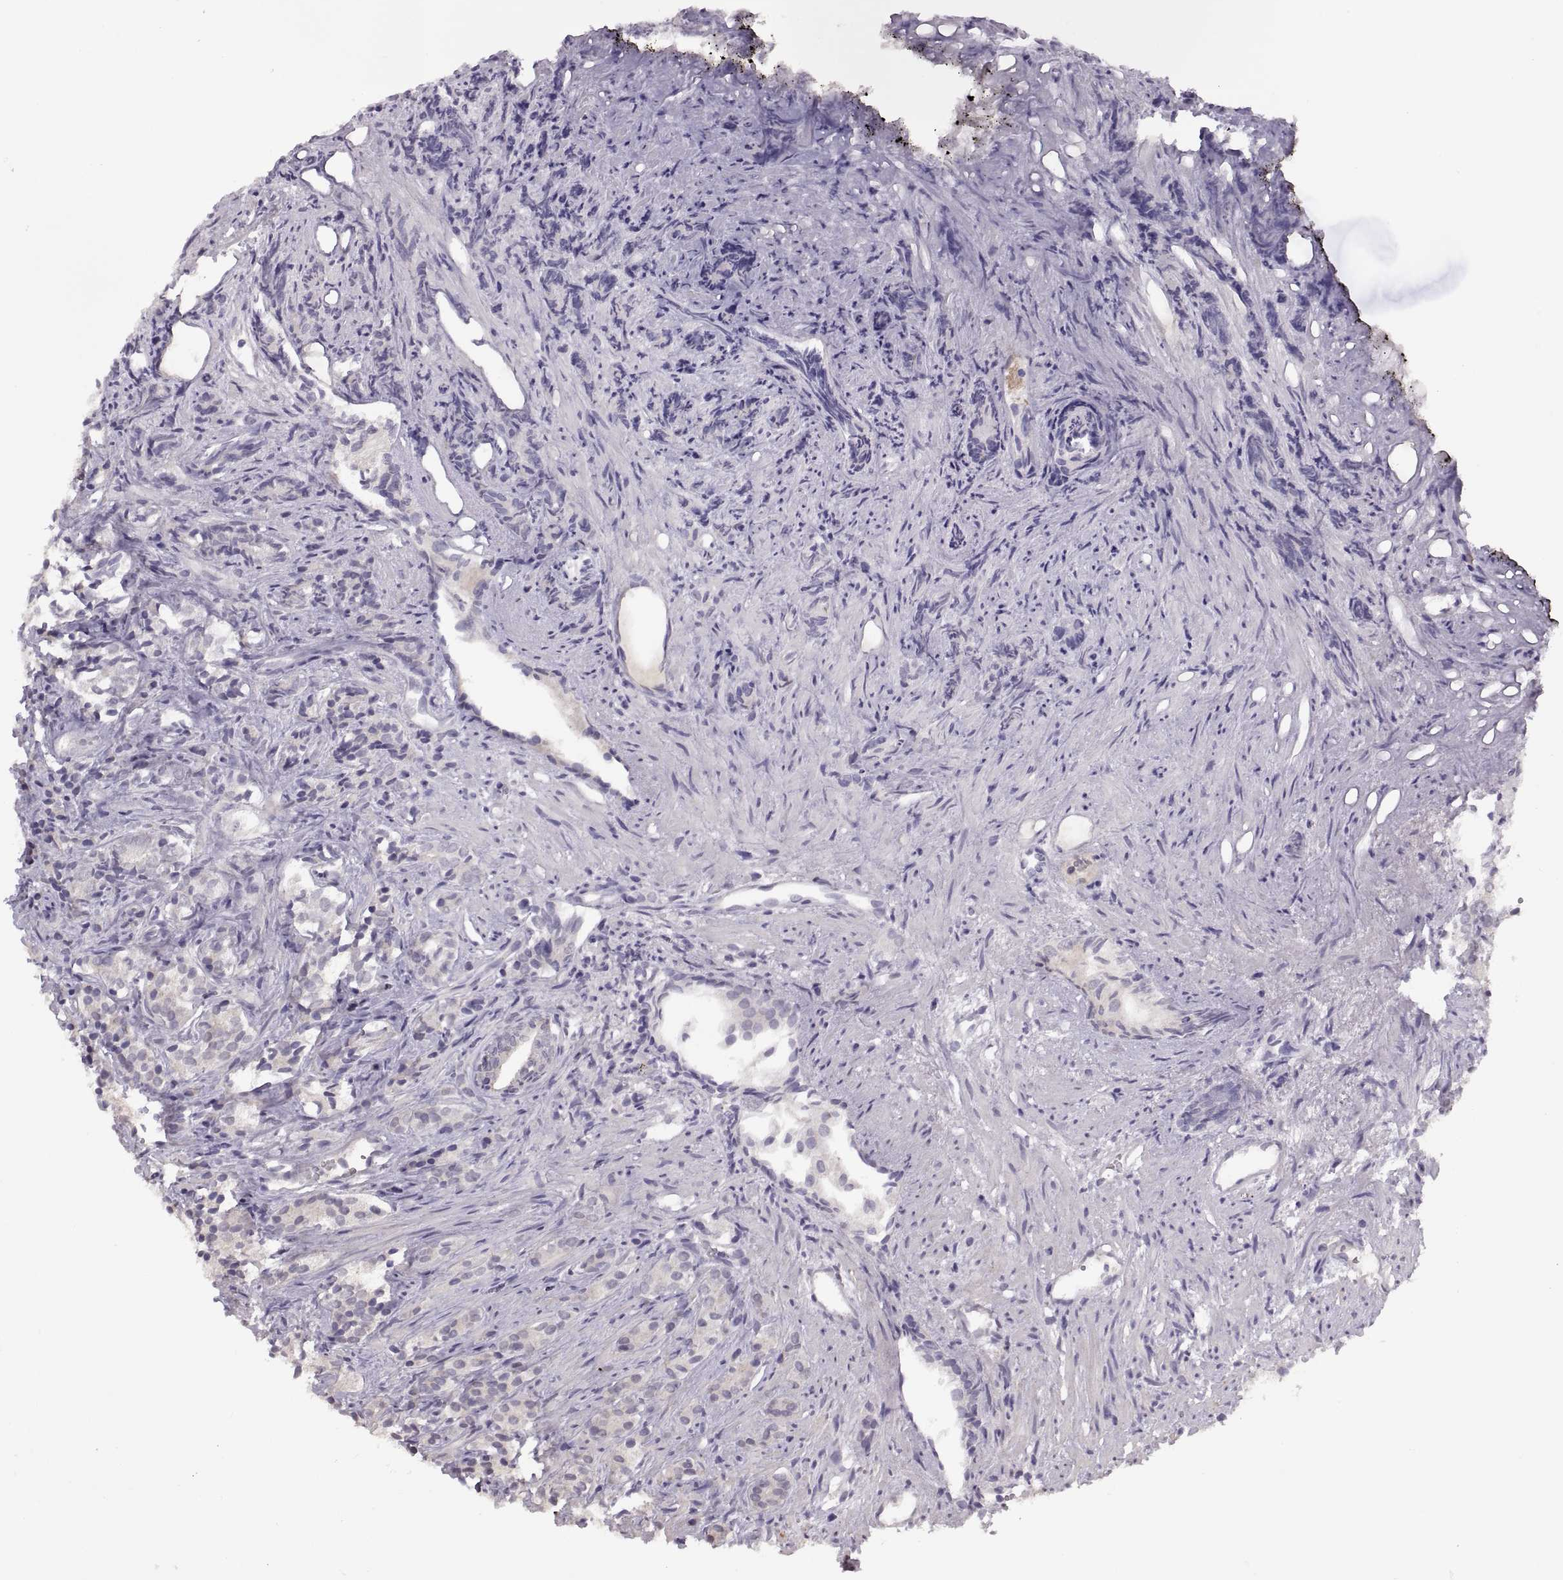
{"staining": {"intensity": "negative", "quantity": "none", "location": "none"}, "tissue": "prostate cancer", "cell_type": "Tumor cells", "image_type": "cancer", "snomed": [{"axis": "morphology", "description": "Adenocarcinoma, High grade"}, {"axis": "topography", "description": "Prostate"}], "caption": "This is a image of immunohistochemistry (IHC) staining of prostate cancer (high-grade adenocarcinoma), which shows no staining in tumor cells.", "gene": "NMNAT2", "patient": {"sex": "male", "age": 84}}